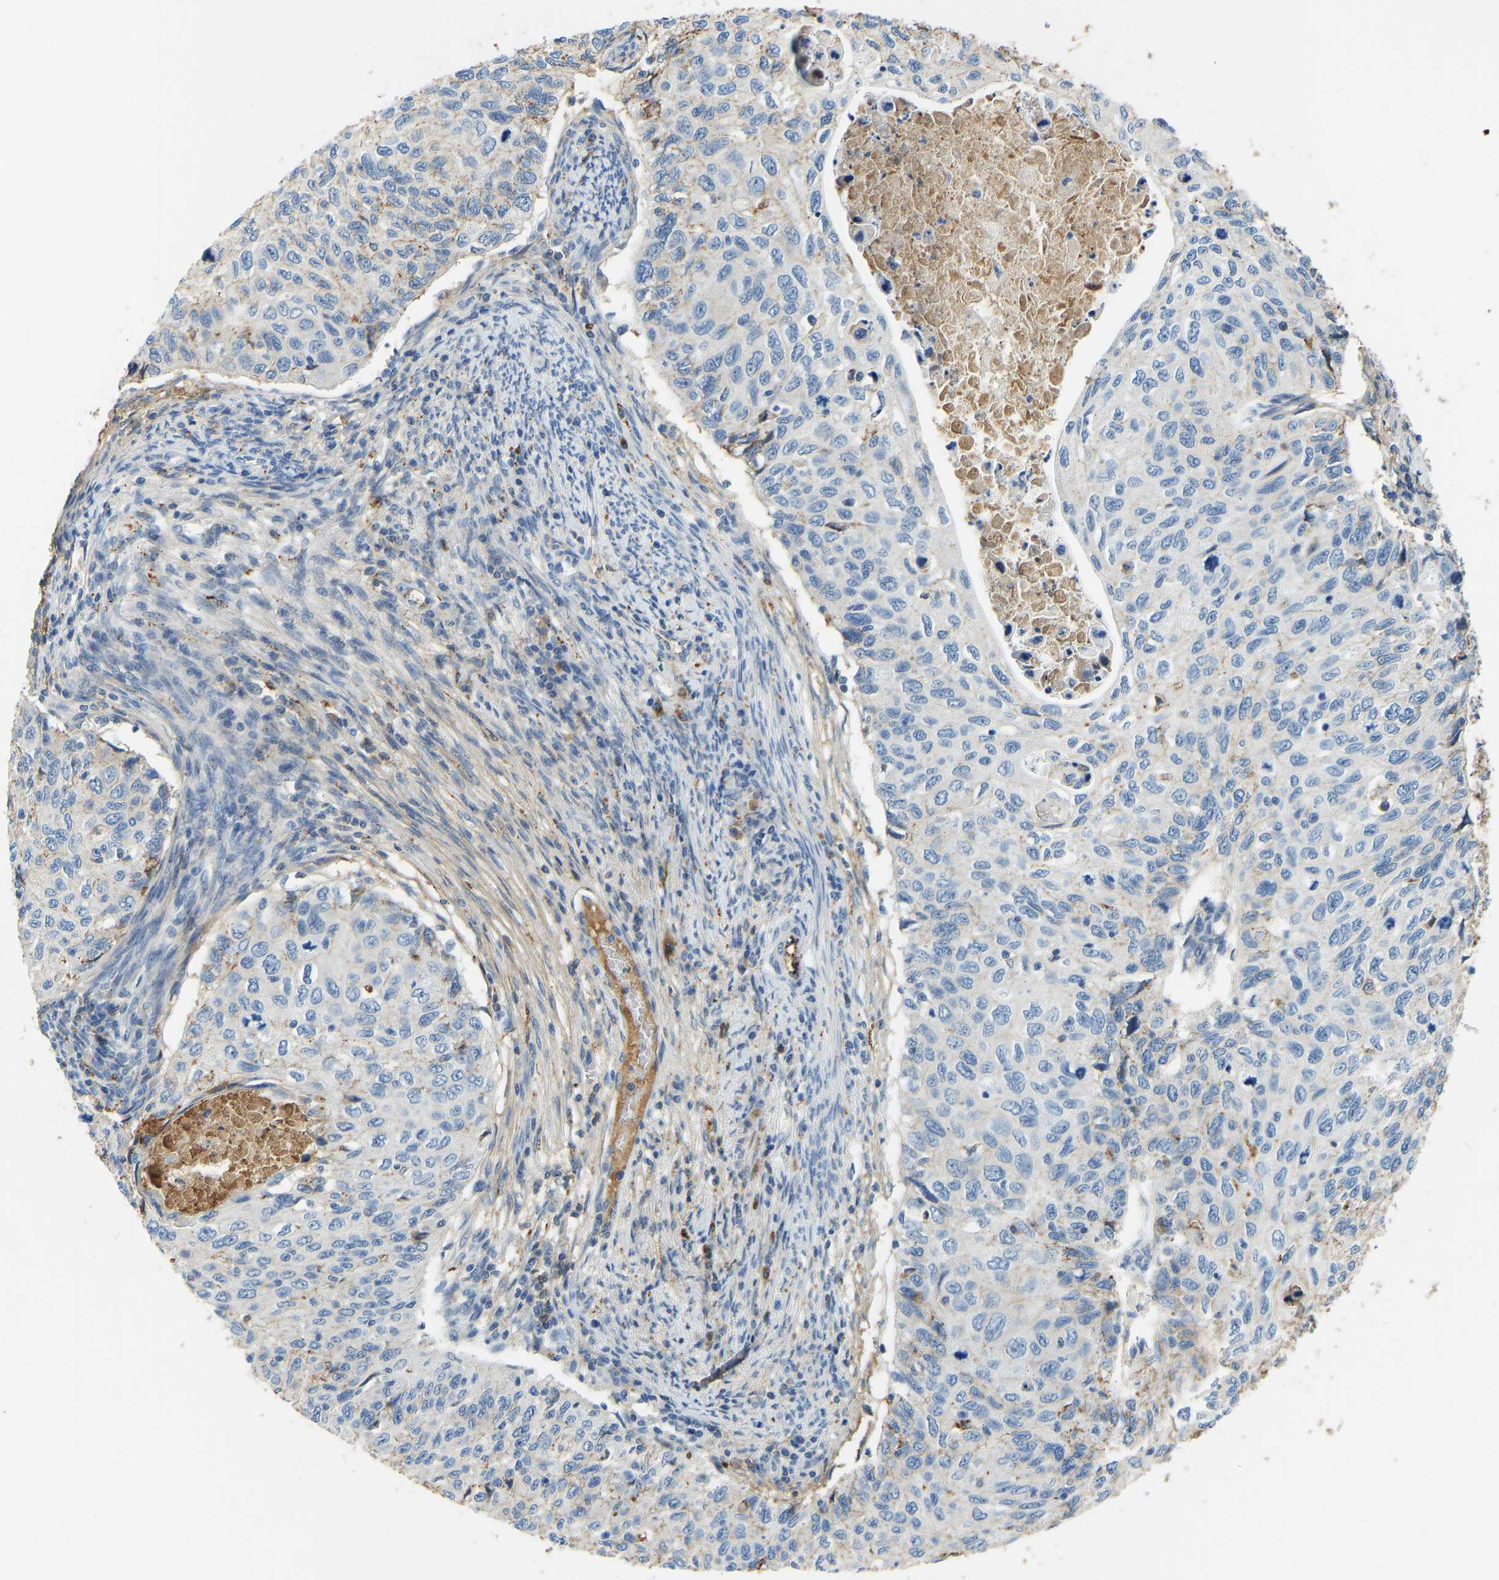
{"staining": {"intensity": "negative", "quantity": "none", "location": "none"}, "tissue": "cervical cancer", "cell_type": "Tumor cells", "image_type": "cancer", "snomed": [{"axis": "morphology", "description": "Squamous cell carcinoma, NOS"}, {"axis": "topography", "description": "Cervix"}], "caption": "High magnification brightfield microscopy of cervical cancer stained with DAB (3,3'-diaminobenzidine) (brown) and counterstained with hematoxylin (blue): tumor cells show no significant expression.", "gene": "THBS4", "patient": {"sex": "female", "age": 70}}